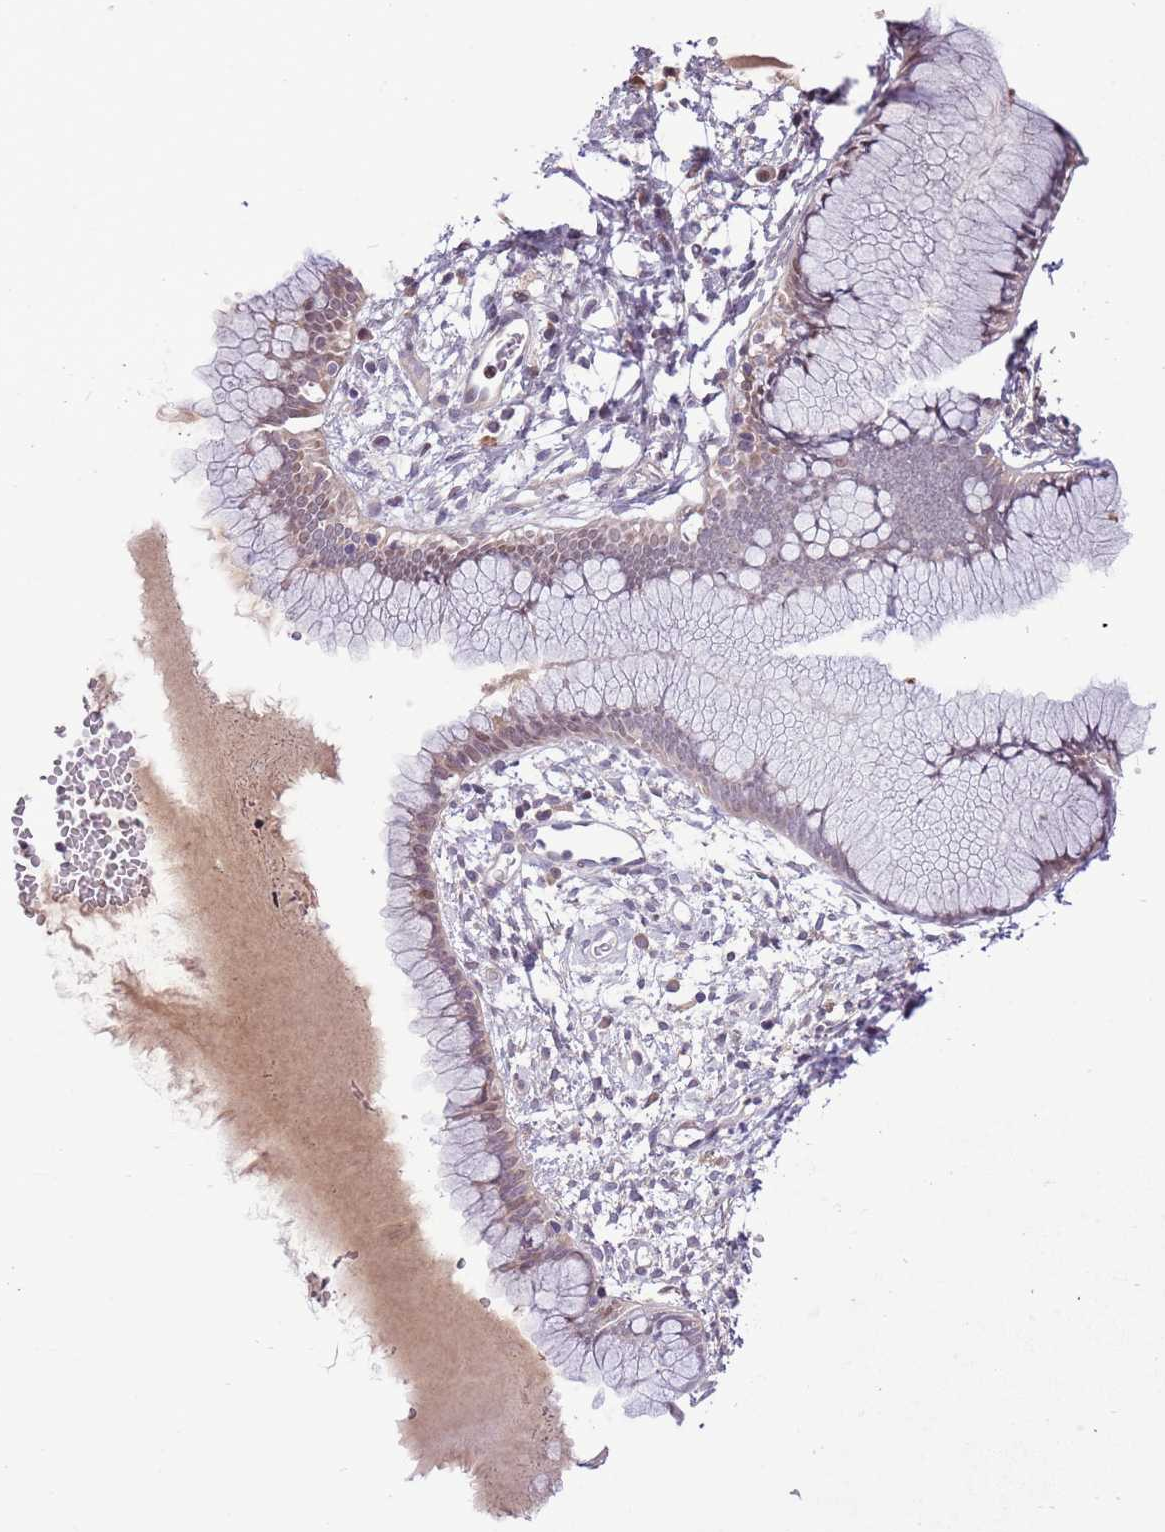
{"staining": {"intensity": "weak", "quantity": "<25%", "location": "cytoplasmic/membranous"}, "tissue": "cervix", "cell_type": "Glandular cells", "image_type": "normal", "snomed": [{"axis": "morphology", "description": "Normal tissue, NOS"}, {"axis": "topography", "description": "Cervix"}], "caption": "Benign cervix was stained to show a protein in brown. There is no significant expression in glandular cells.", "gene": "MAGEF1", "patient": {"sex": "female", "age": 42}}